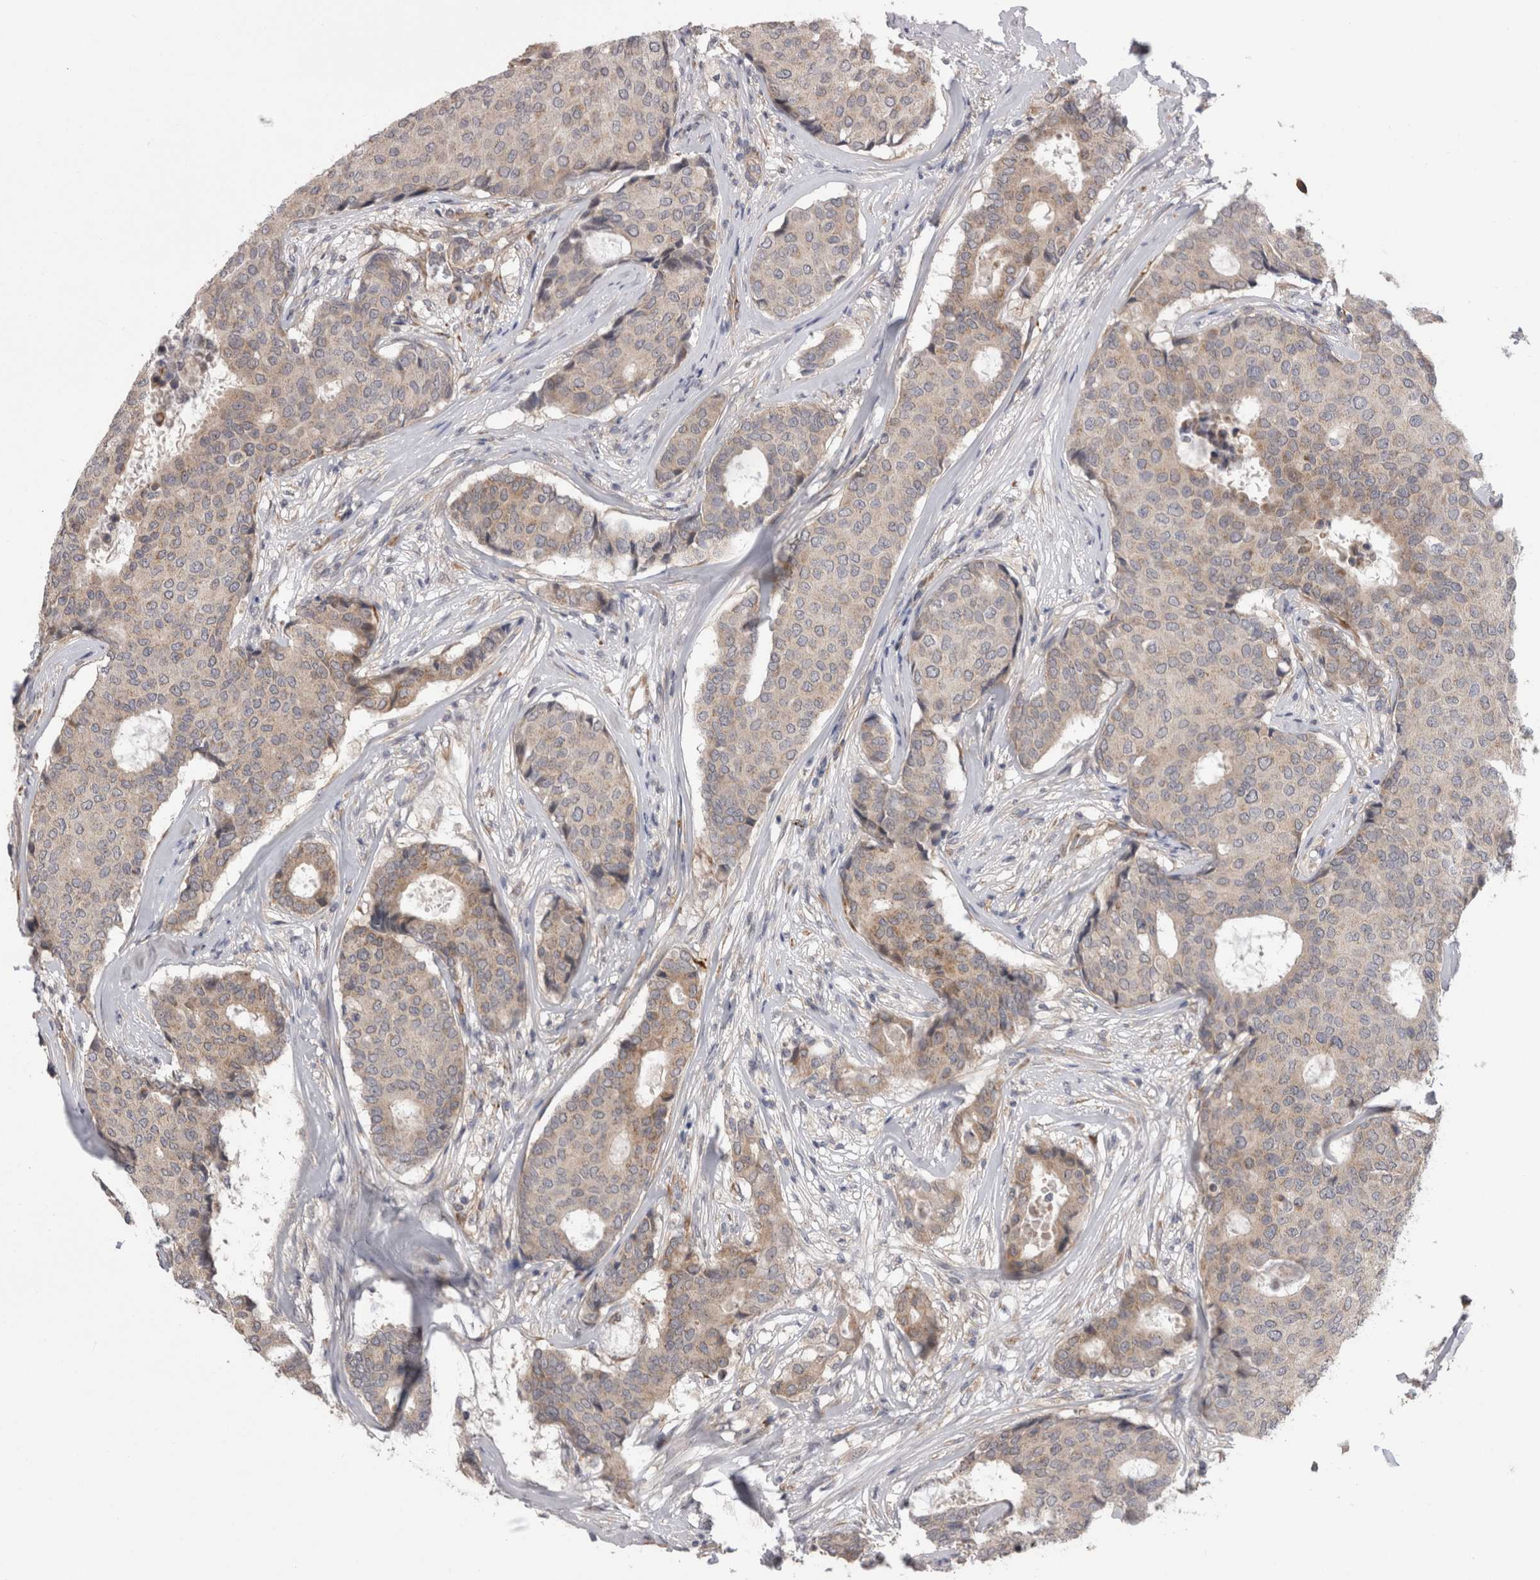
{"staining": {"intensity": "weak", "quantity": "<25%", "location": "cytoplasmic/membranous"}, "tissue": "breast cancer", "cell_type": "Tumor cells", "image_type": "cancer", "snomed": [{"axis": "morphology", "description": "Duct carcinoma"}, {"axis": "topography", "description": "Breast"}], "caption": "Immunohistochemistry (IHC) histopathology image of human breast cancer stained for a protein (brown), which displays no positivity in tumor cells.", "gene": "ARHGAP29", "patient": {"sex": "female", "age": 75}}